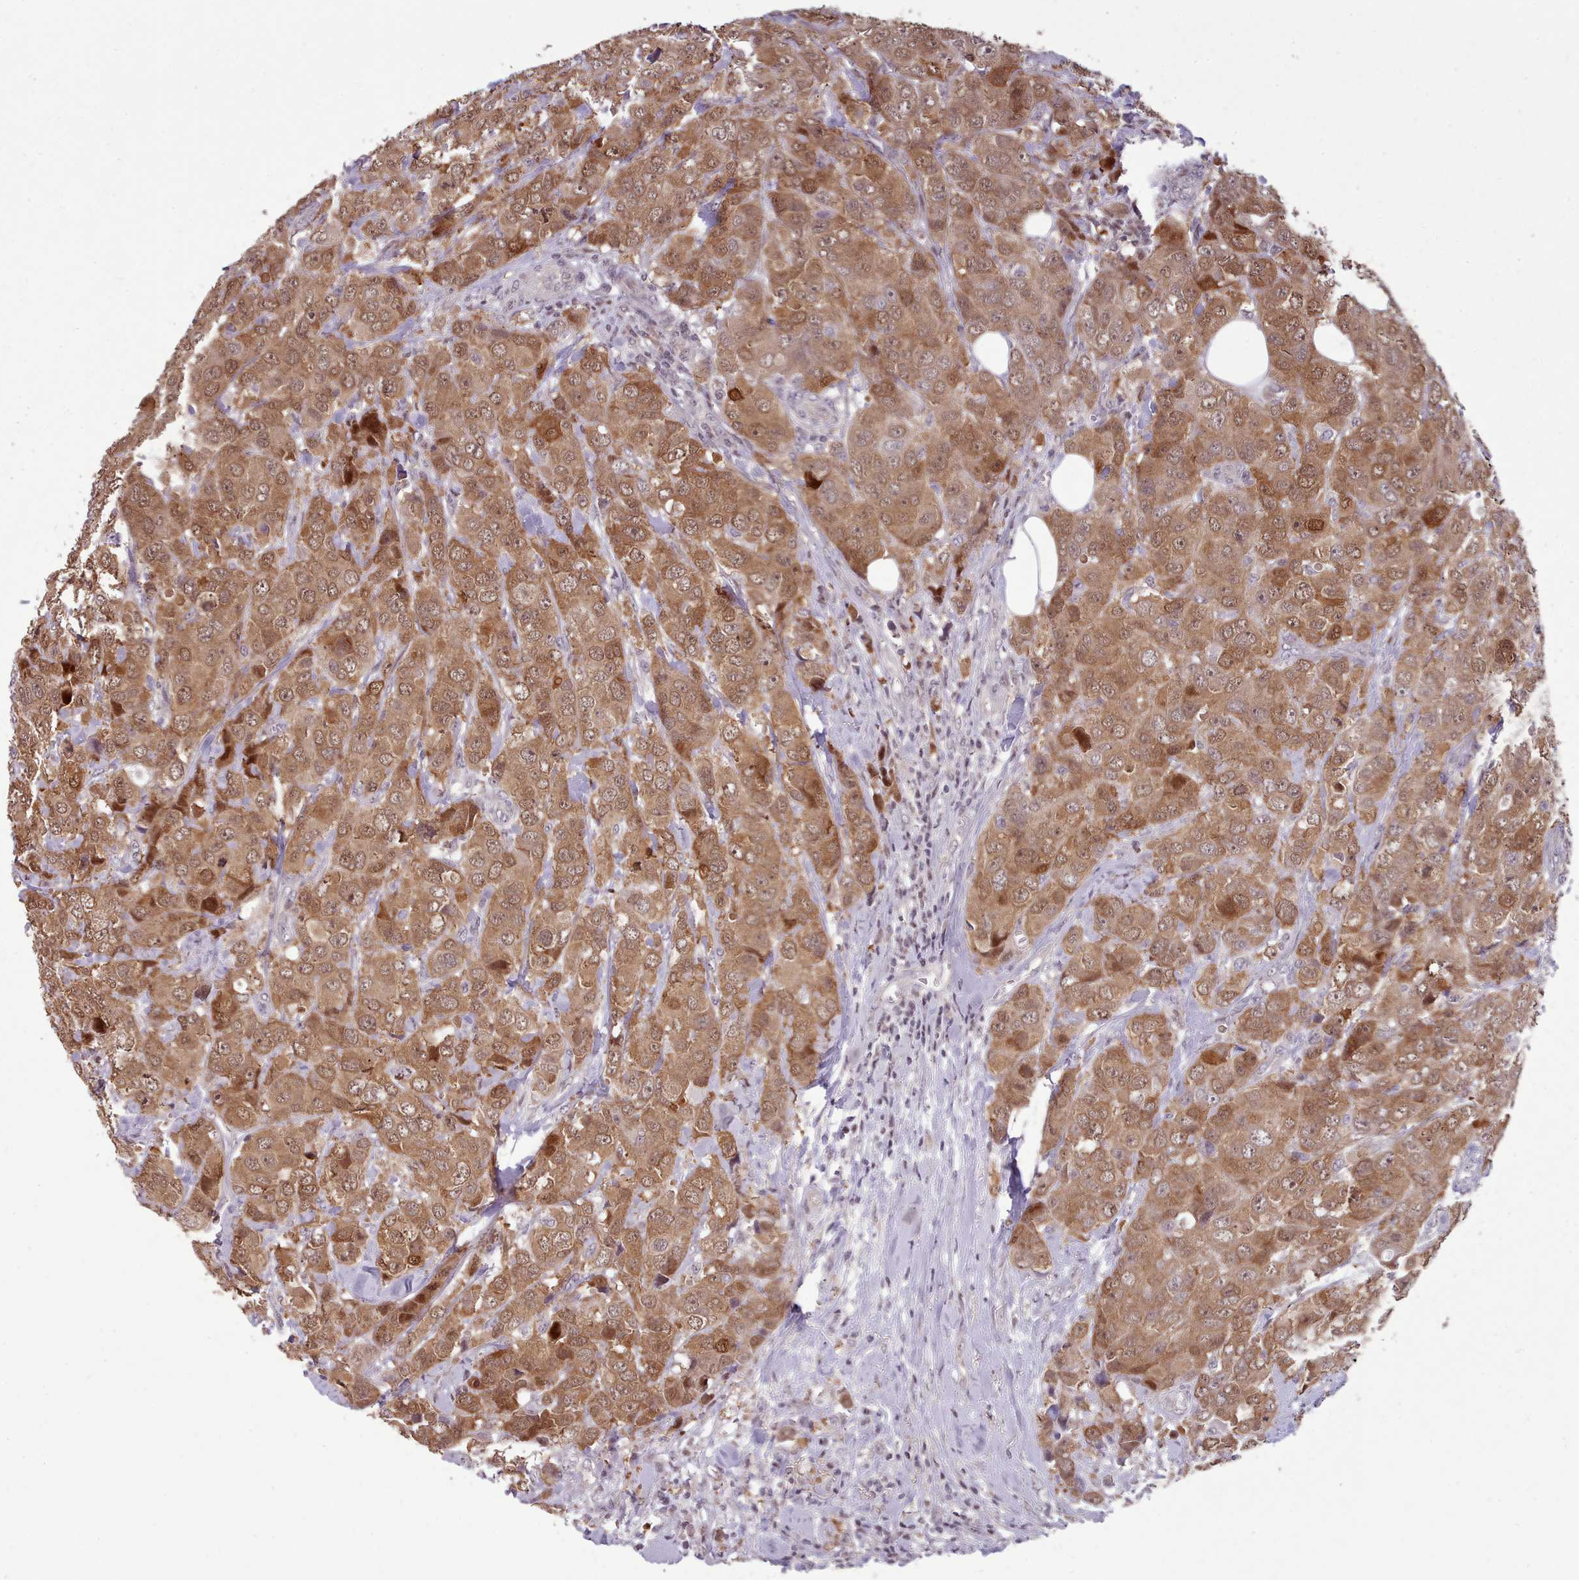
{"staining": {"intensity": "moderate", "quantity": ">75%", "location": "cytoplasmic/membranous,nuclear"}, "tissue": "breast cancer", "cell_type": "Tumor cells", "image_type": "cancer", "snomed": [{"axis": "morphology", "description": "Duct carcinoma"}, {"axis": "topography", "description": "Breast"}], "caption": "A brown stain shows moderate cytoplasmic/membranous and nuclear staining of a protein in breast cancer (invasive ductal carcinoma) tumor cells.", "gene": "ENSA", "patient": {"sex": "female", "age": 43}}